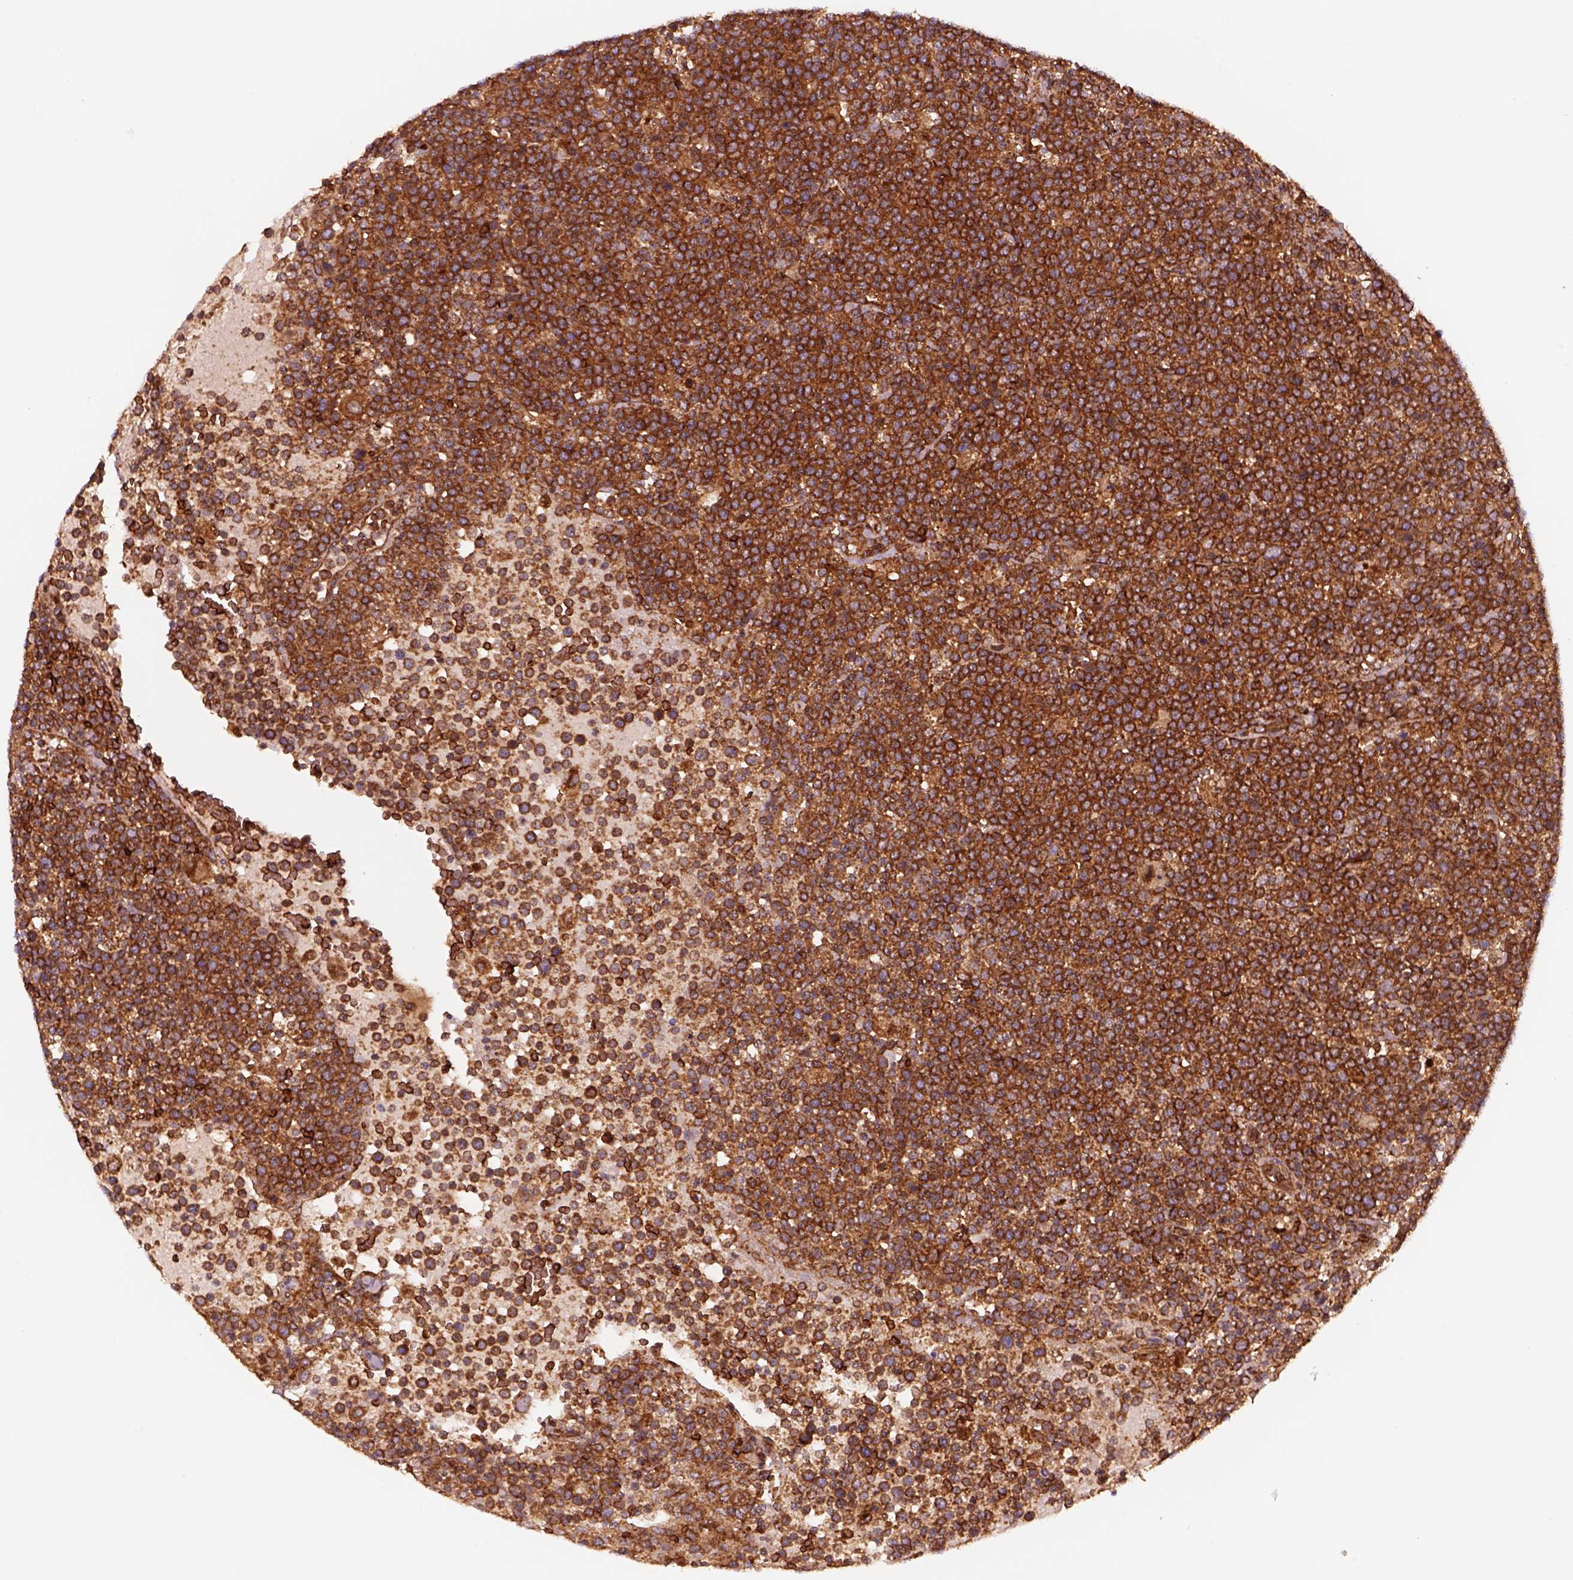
{"staining": {"intensity": "strong", "quantity": ">75%", "location": "cytoplasmic/membranous"}, "tissue": "lymphoma", "cell_type": "Tumor cells", "image_type": "cancer", "snomed": [{"axis": "morphology", "description": "Malignant lymphoma, non-Hodgkin's type, High grade"}, {"axis": "topography", "description": "Lymph node"}], "caption": "The histopathology image shows a brown stain indicating the presence of a protein in the cytoplasmic/membranous of tumor cells in lymphoma.", "gene": "WASHC2A", "patient": {"sex": "male", "age": 61}}